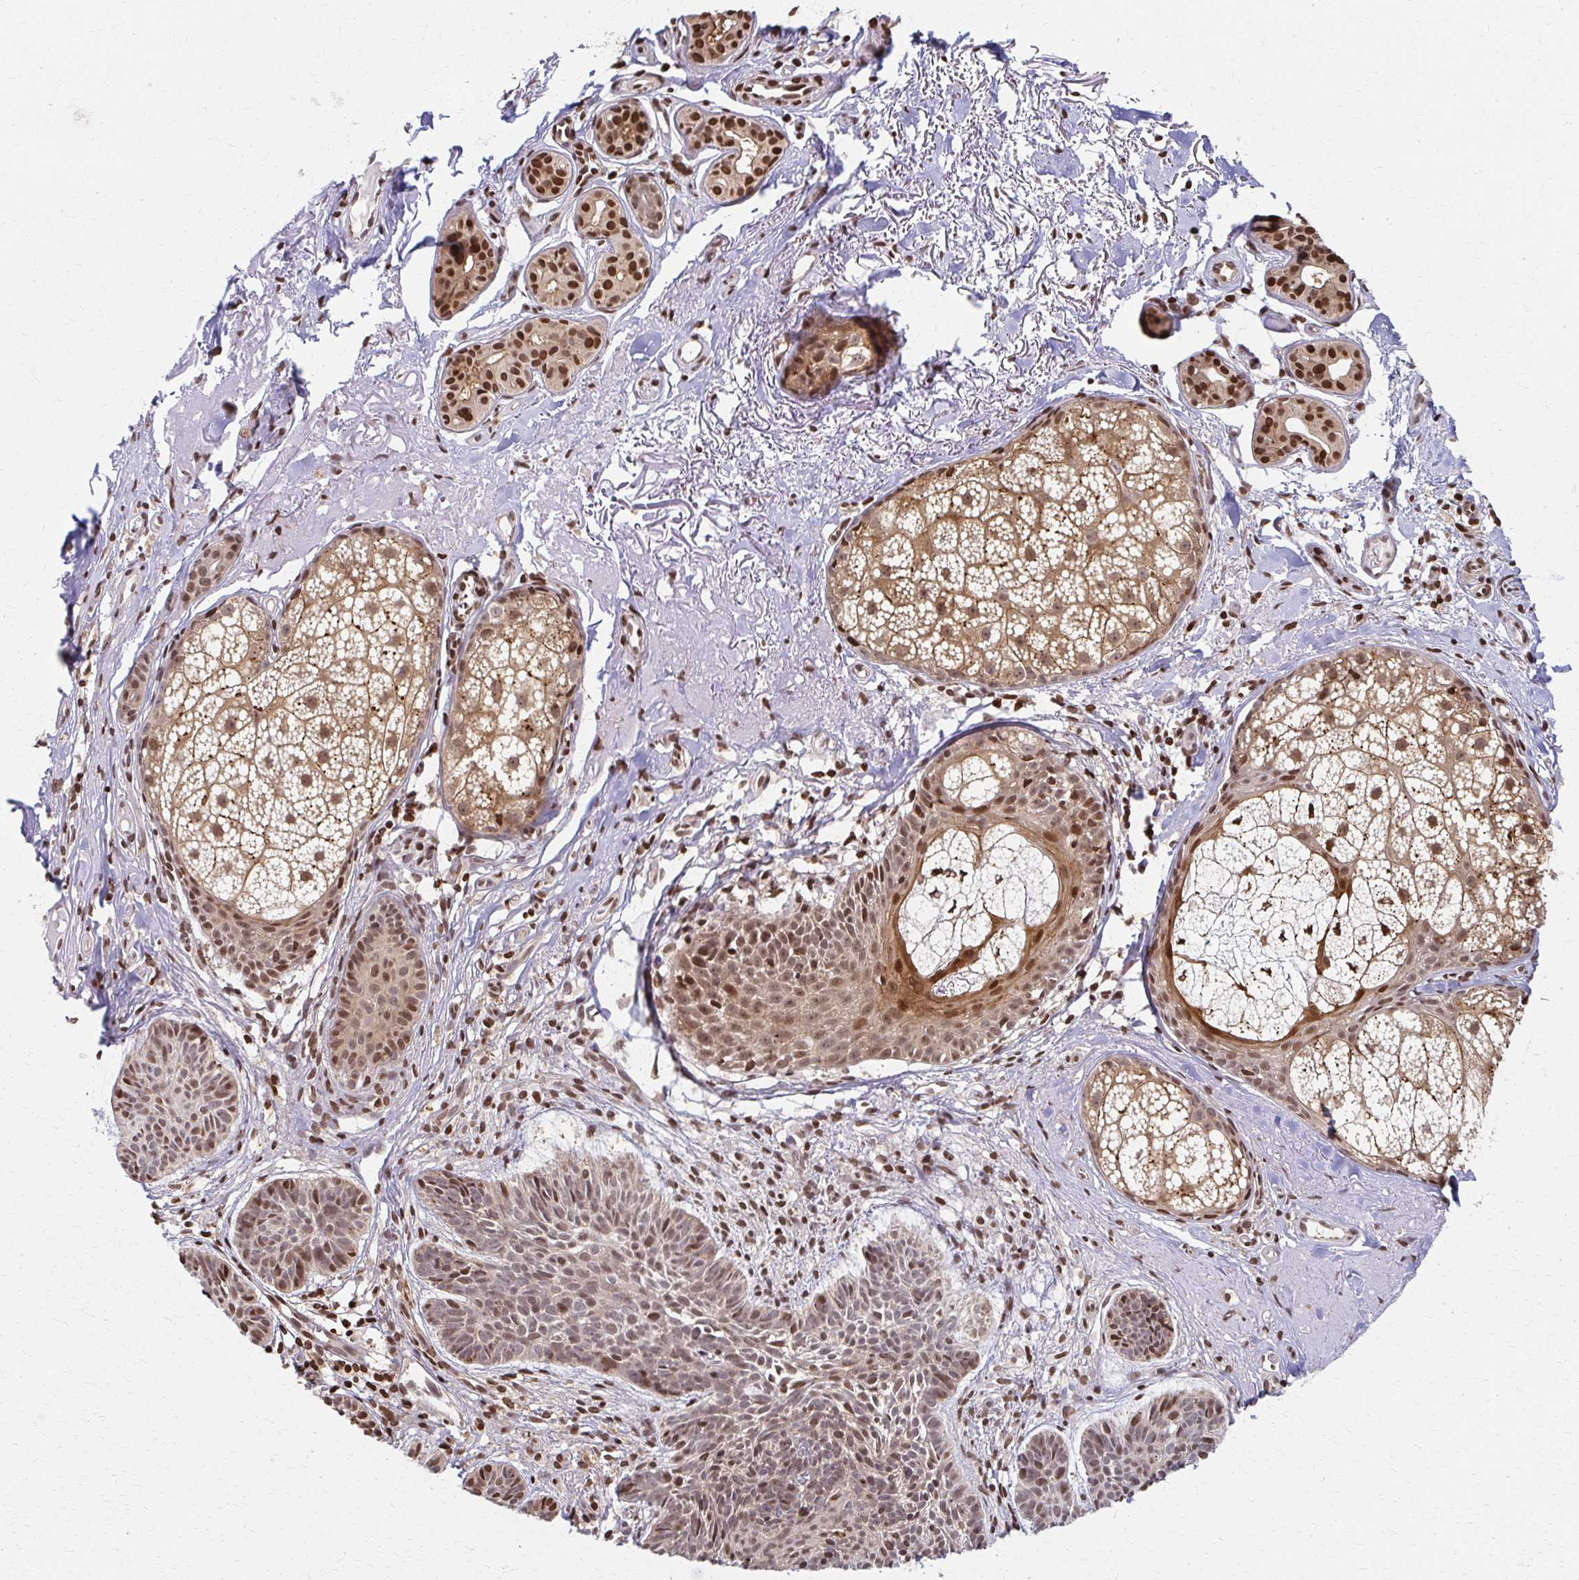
{"staining": {"intensity": "moderate", "quantity": "25%-75%", "location": "nuclear"}, "tissue": "skin cancer", "cell_type": "Tumor cells", "image_type": "cancer", "snomed": [{"axis": "morphology", "description": "Basal cell carcinoma"}, {"axis": "topography", "description": "Skin"}], "caption": "An immunohistochemistry (IHC) micrograph of neoplastic tissue is shown. Protein staining in brown labels moderate nuclear positivity in skin cancer within tumor cells. Using DAB (3,3'-diaminobenzidine) (brown) and hematoxylin (blue) stains, captured at high magnification using brightfield microscopy.", "gene": "PSMD7", "patient": {"sex": "male", "age": 78}}